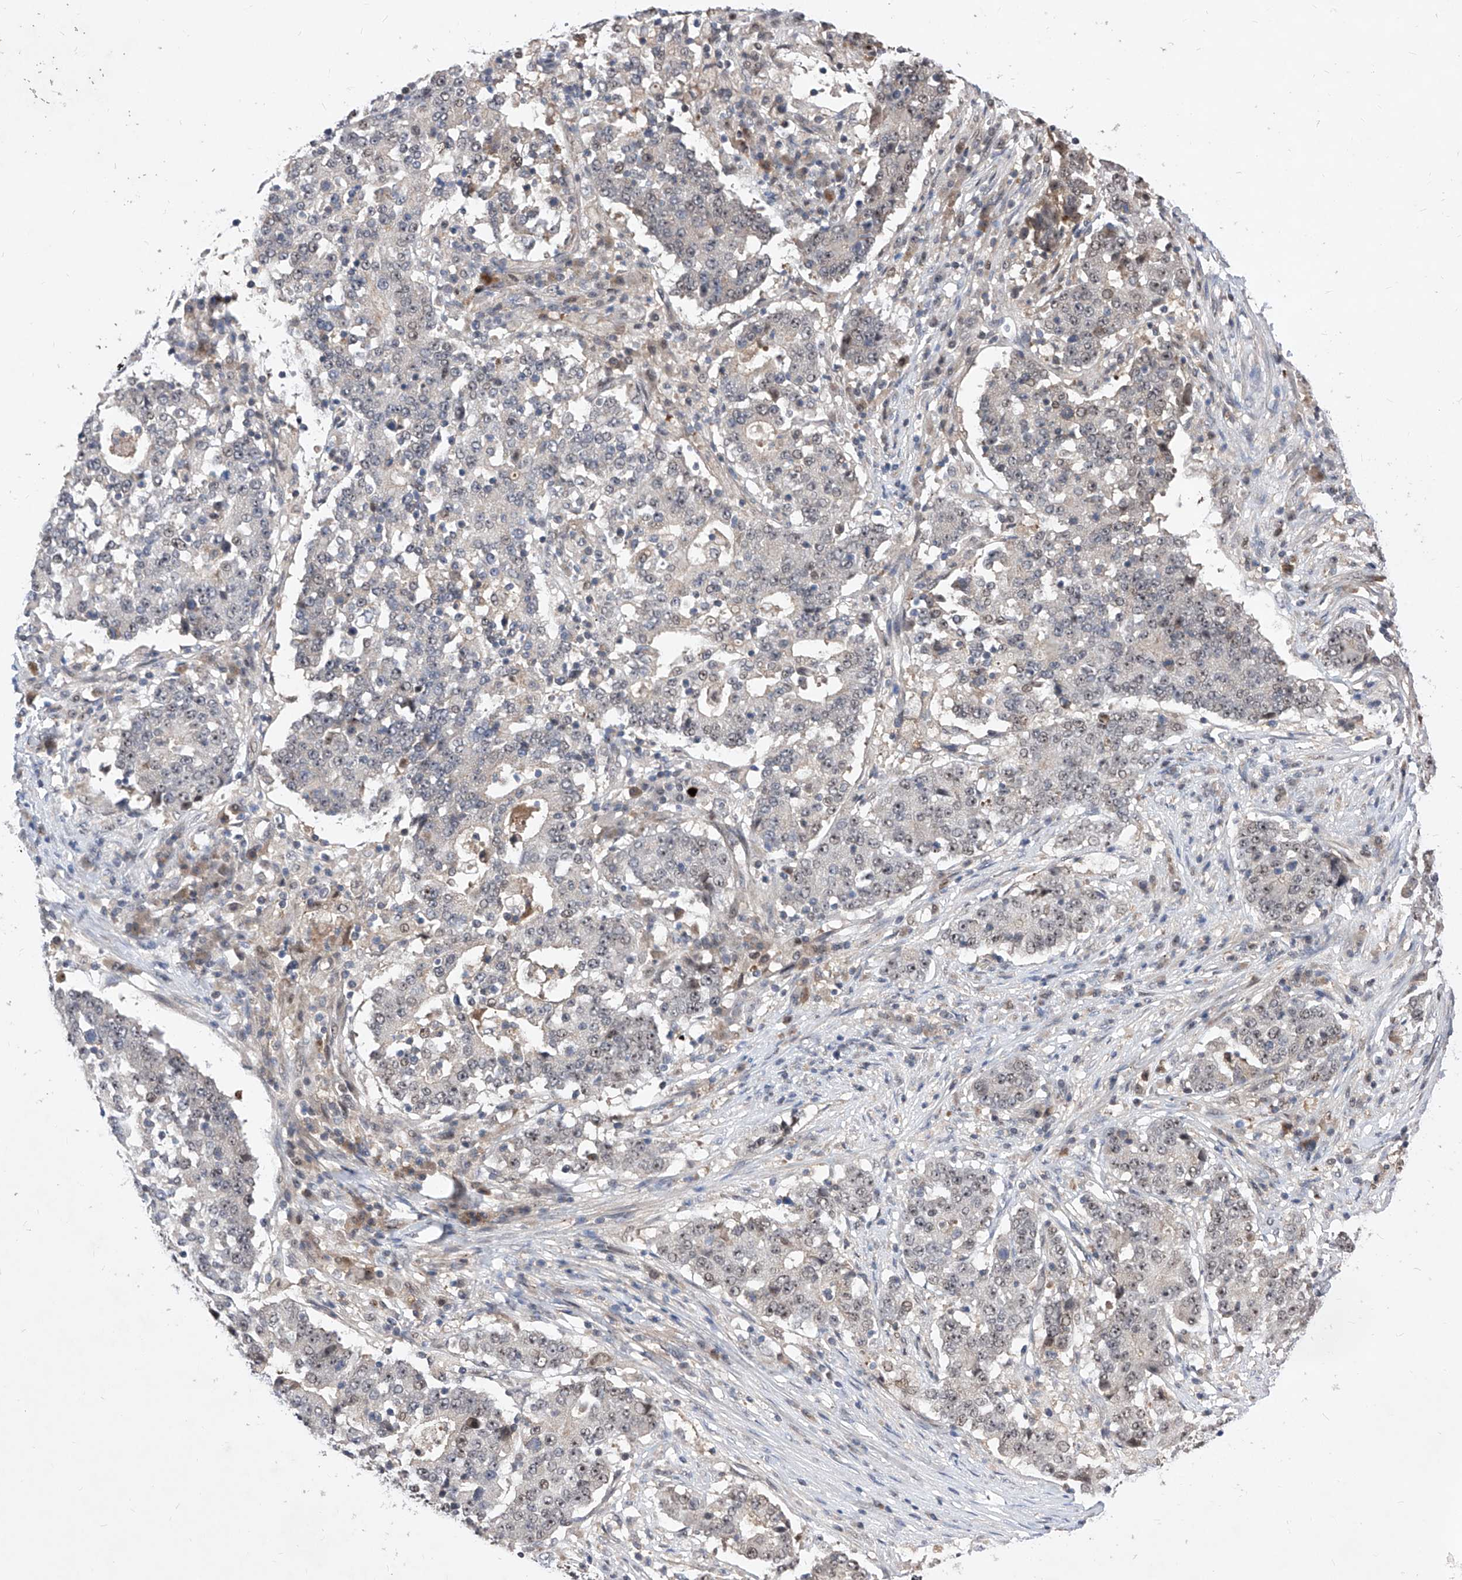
{"staining": {"intensity": "negative", "quantity": "none", "location": "none"}, "tissue": "stomach cancer", "cell_type": "Tumor cells", "image_type": "cancer", "snomed": [{"axis": "morphology", "description": "Adenocarcinoma, NOS"}, {"axis": "topography", "description": "Stomach"}], "caption": "DAB (3,3'-diaminobenzidine) immunohistochemical staining of human stomach cancer demonstrates no significant staining in tumor cells. (Stains: DAB (3,3'-diaminobenzidine) immunohistochemistry (IHC) with hematoxylin counter stain, Microscopy: brightfield microscopy at high magnification).", "gene": "LGR4", "patient": {"sex": "male", "age": 59}}